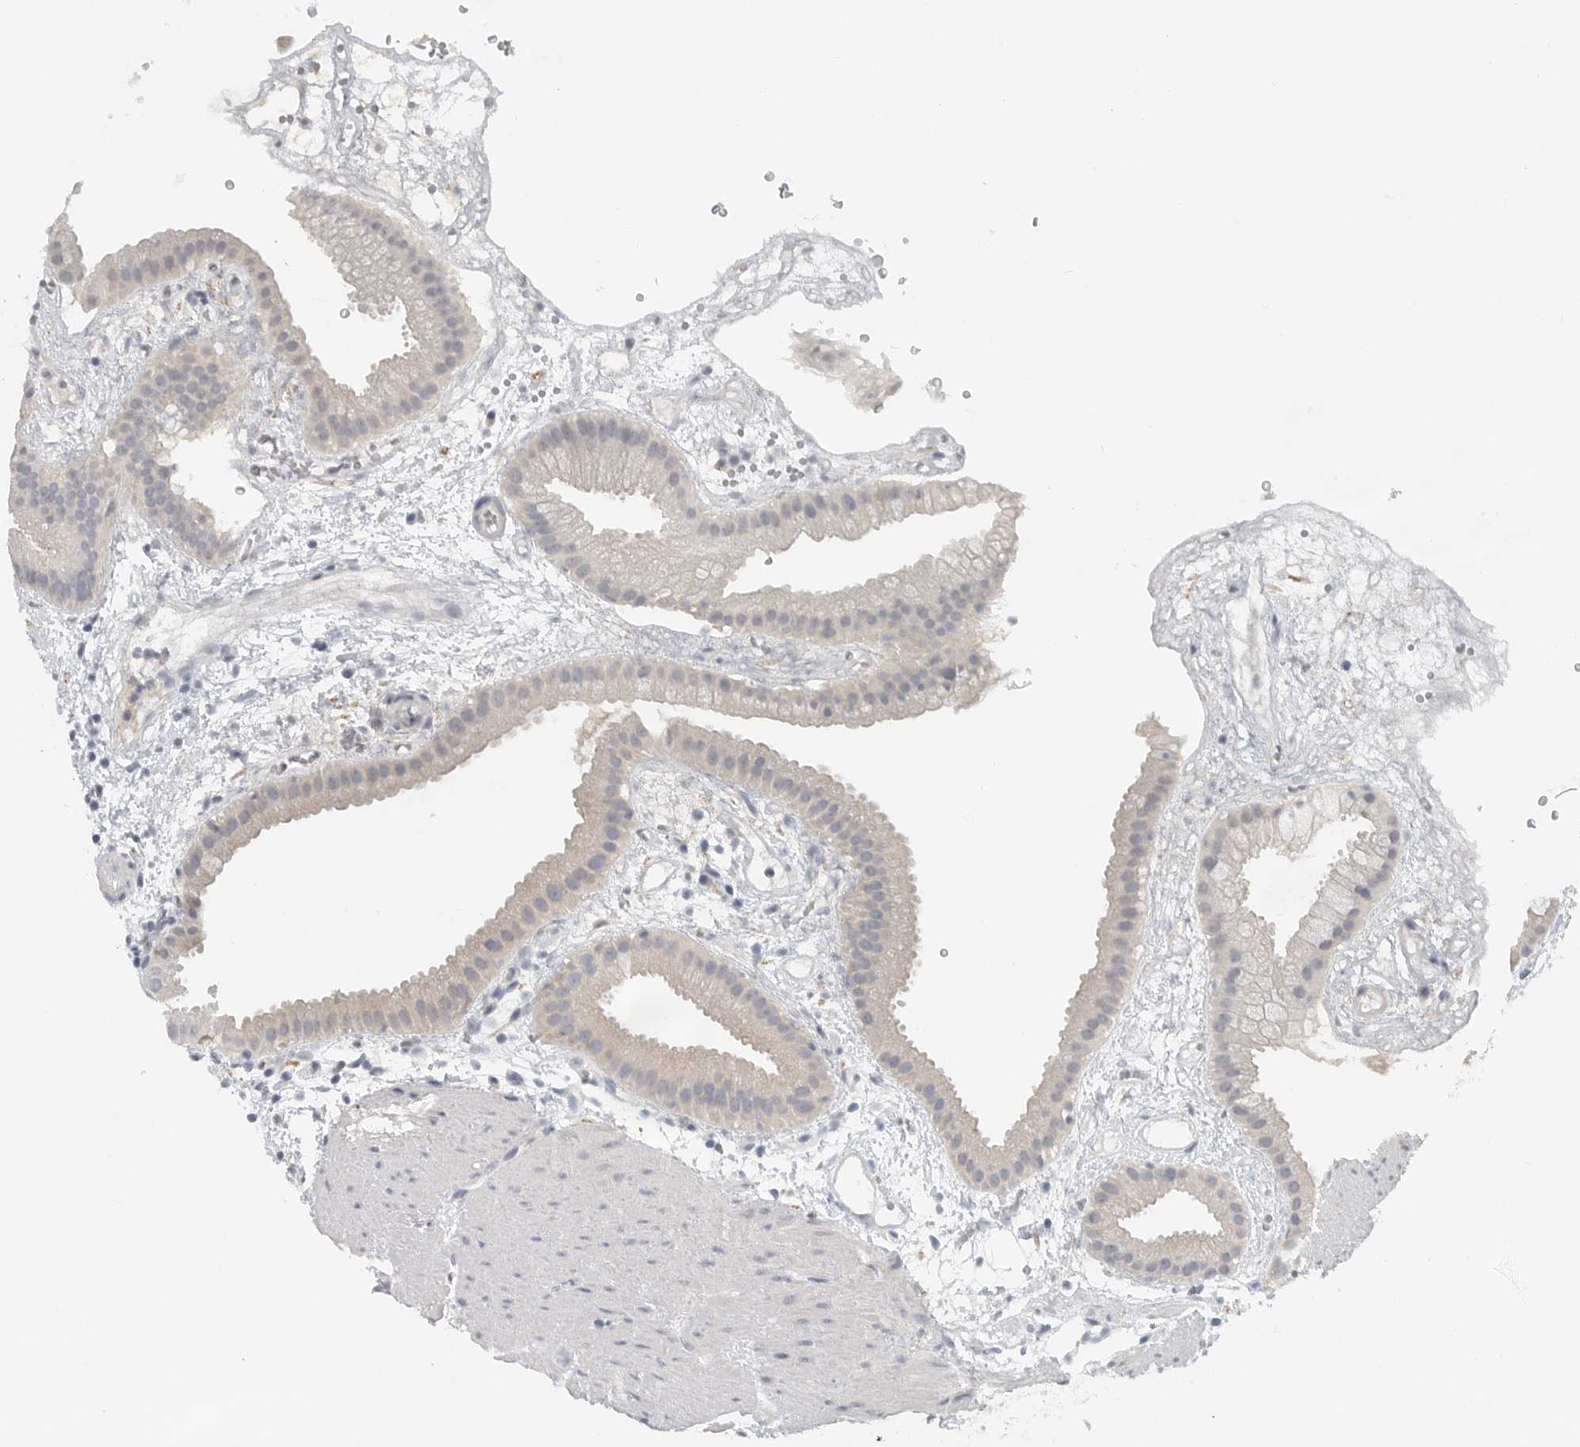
{"staining": {"intensity": "negative", "quantity": "none", "location": "none"}, "tissue": "gallbladder", "cell_type": "Glandular cells", "image_type": "normal", "snomed": [{"axis": "morphology", "description": "Normal tissue, NOS"}, {"axis": "topography", "description": "Gallbladder"}], "caption": "IHC of benign gallbladder shows no staining in glandular cells.", "gene": "PAM", "patient": {"sex": "female", "age": 64}}